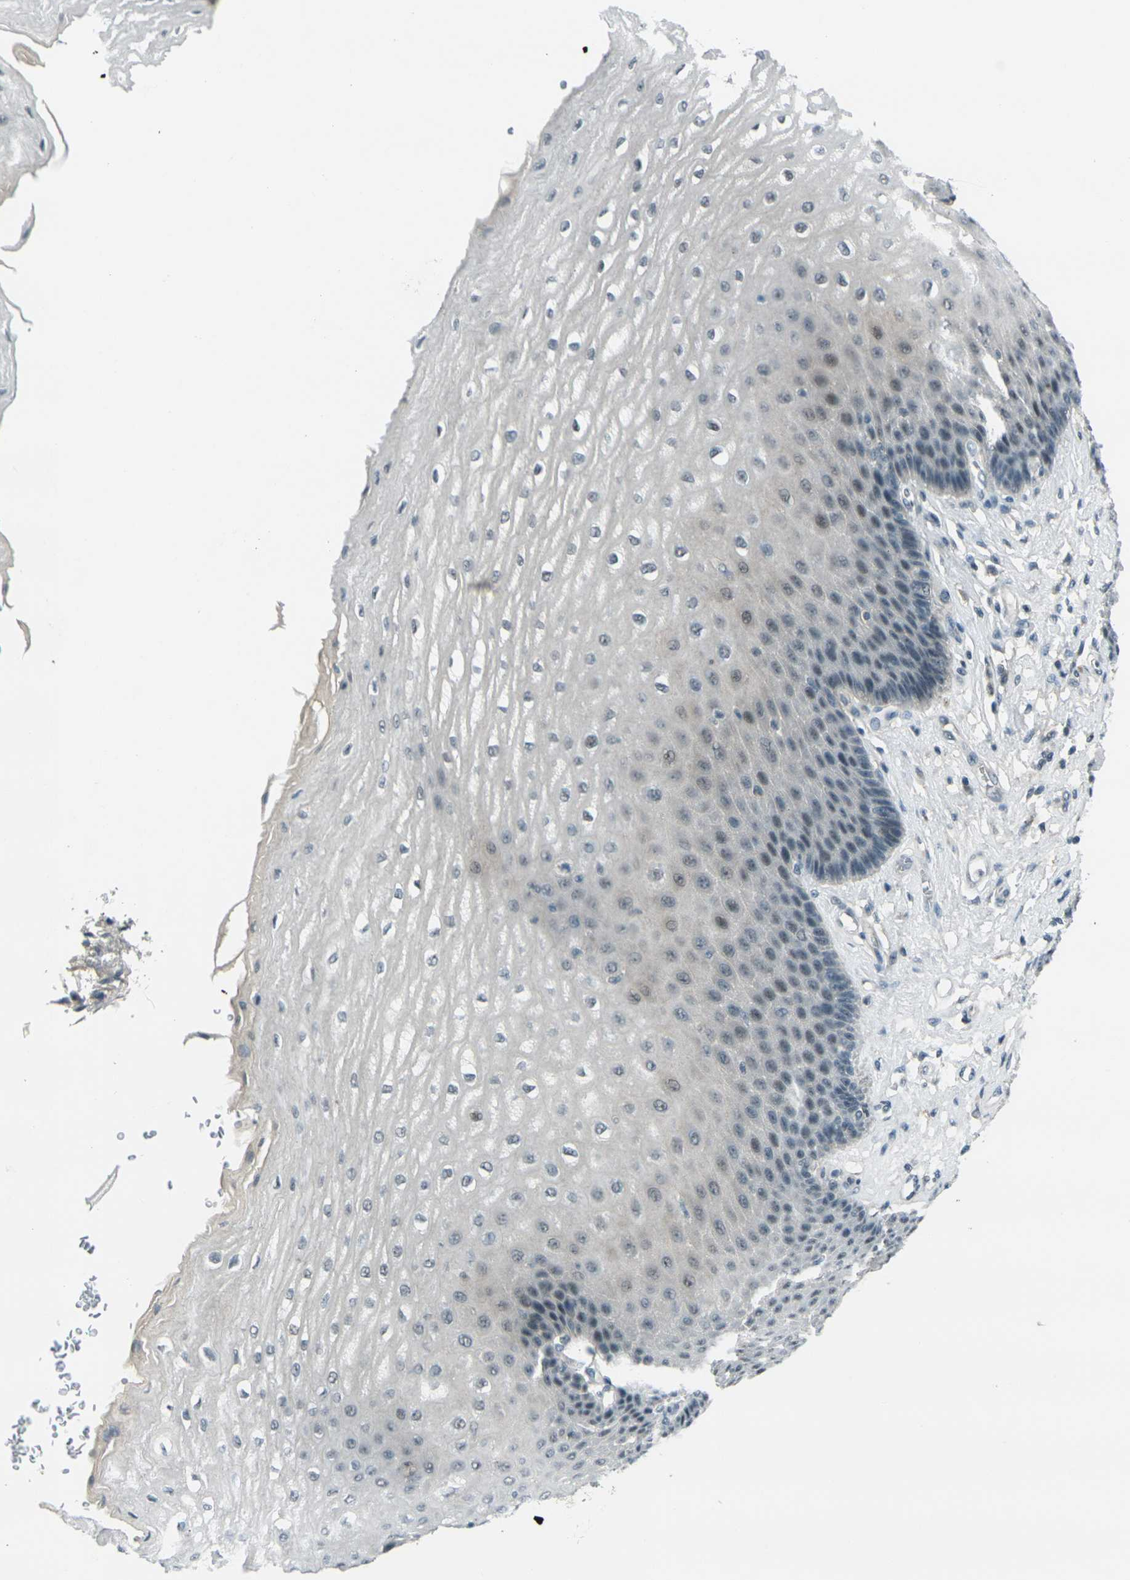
{"staining": {"intensity": "weak", "quantity": "<25%", "location": "nuclear"}, "tissue": "esophagus", "cell_type": "Squamous epithelial cells", "image_type": "normal", "snomed": [{"axis": "morphology", "description": "Normal tissue, NOS"}, {"axis": "topography", "description": "Esophagus"}], "caption": "This is an IHC photomicrograph of benign esophagus. There is no expression in squamous epithelial cells.", "gene": "GPR19", "patient": {"sex": "male", "age": 54}}